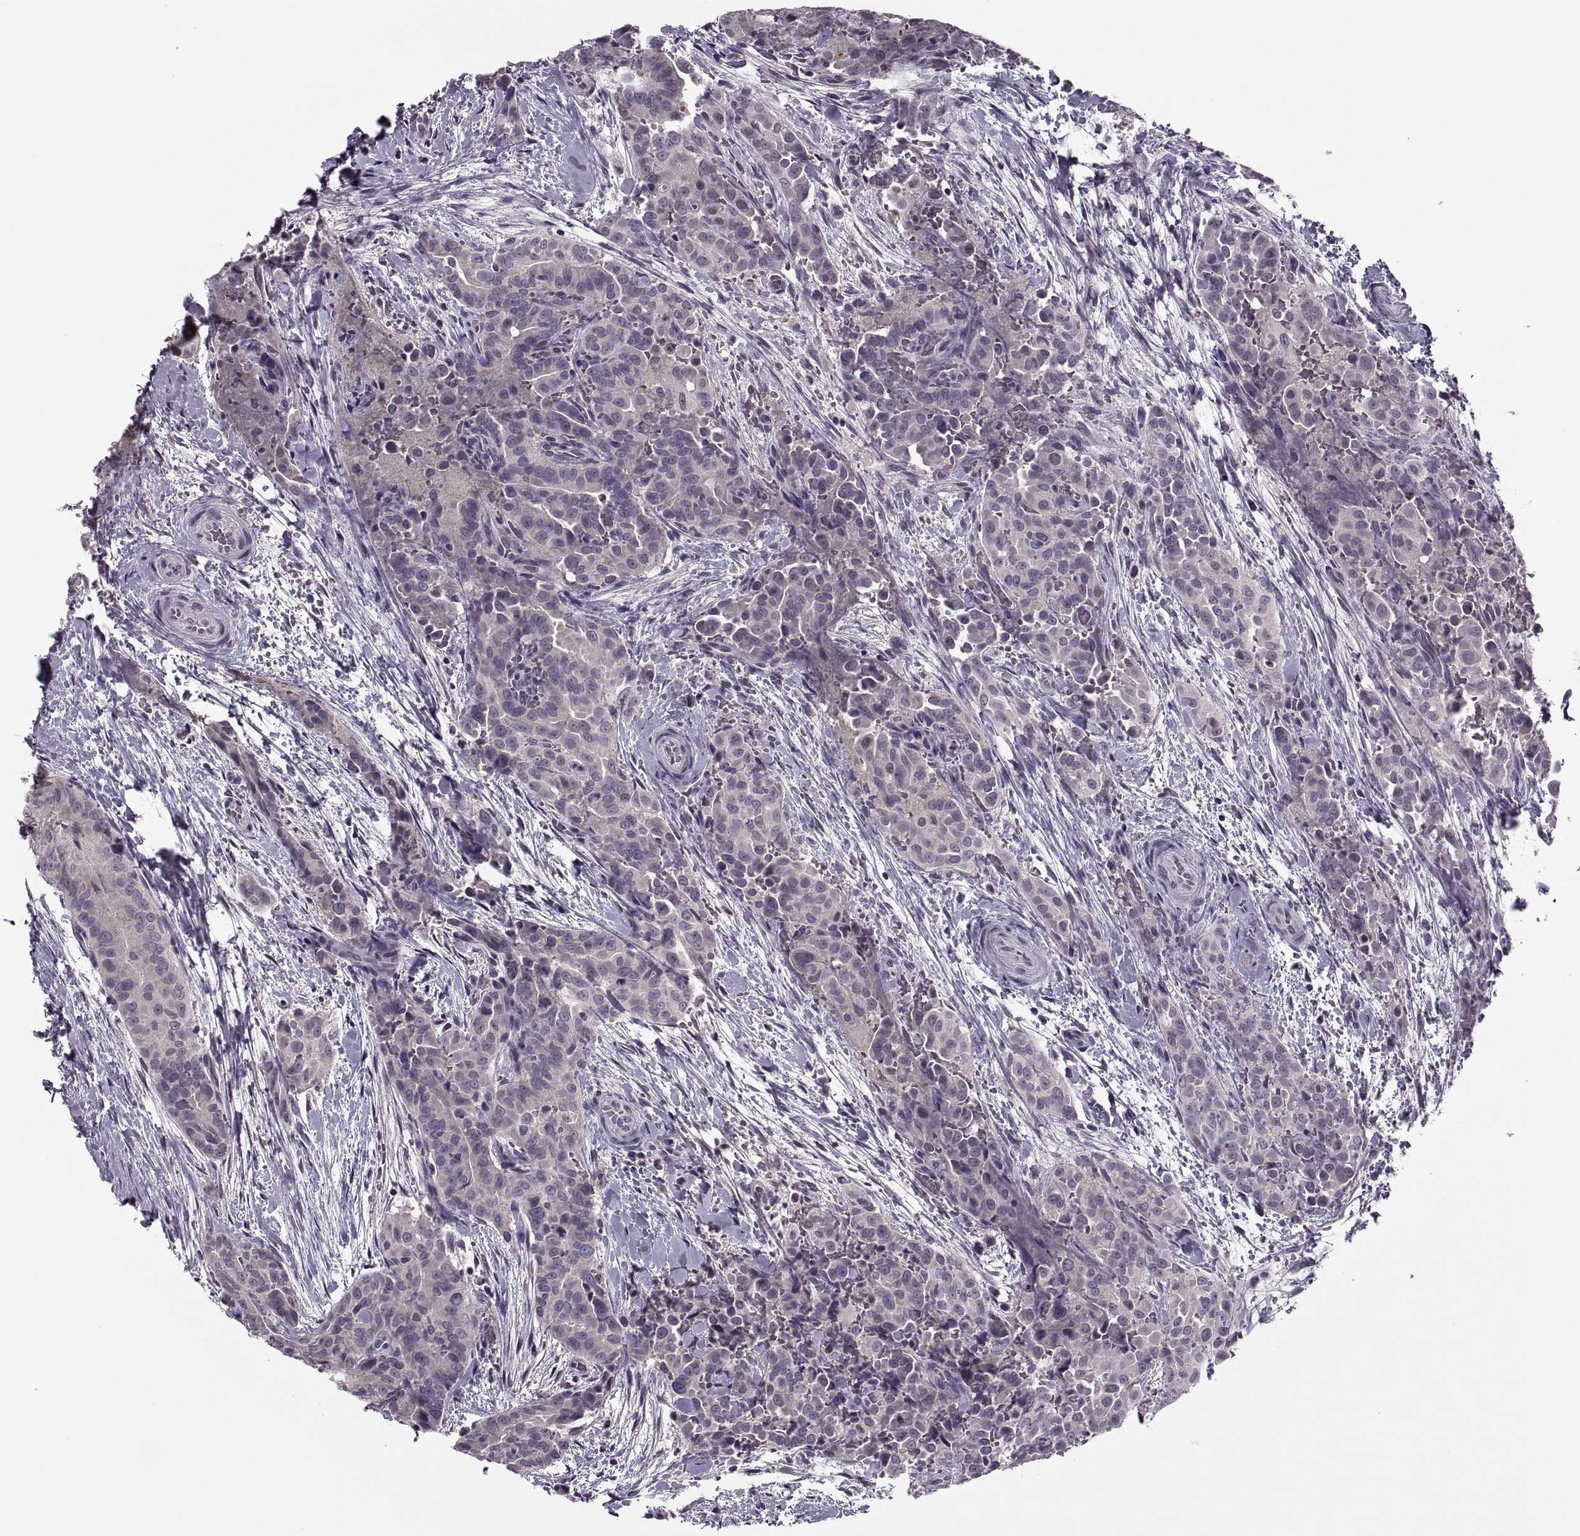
{"staining": {"intensity": "negative", "quantity": "none", "location": "none"}, "tissue": "thyroid cancer", "cell_type": "Tumor cells", "image_type": "cancer", "snomed": [{"axis": "morphology", "description": "Papillary adenocarcinoma, NOS"}, {"axis": "topography", "description": "Thyroid gland"}], "caption": "The immunohistochemistry image has no significant staining in tumor cells of papillary adenocarcinoma (thyroid) tissue.", "gene": "CACNA1F", "patient": {"sex": "male", "age": 61}}